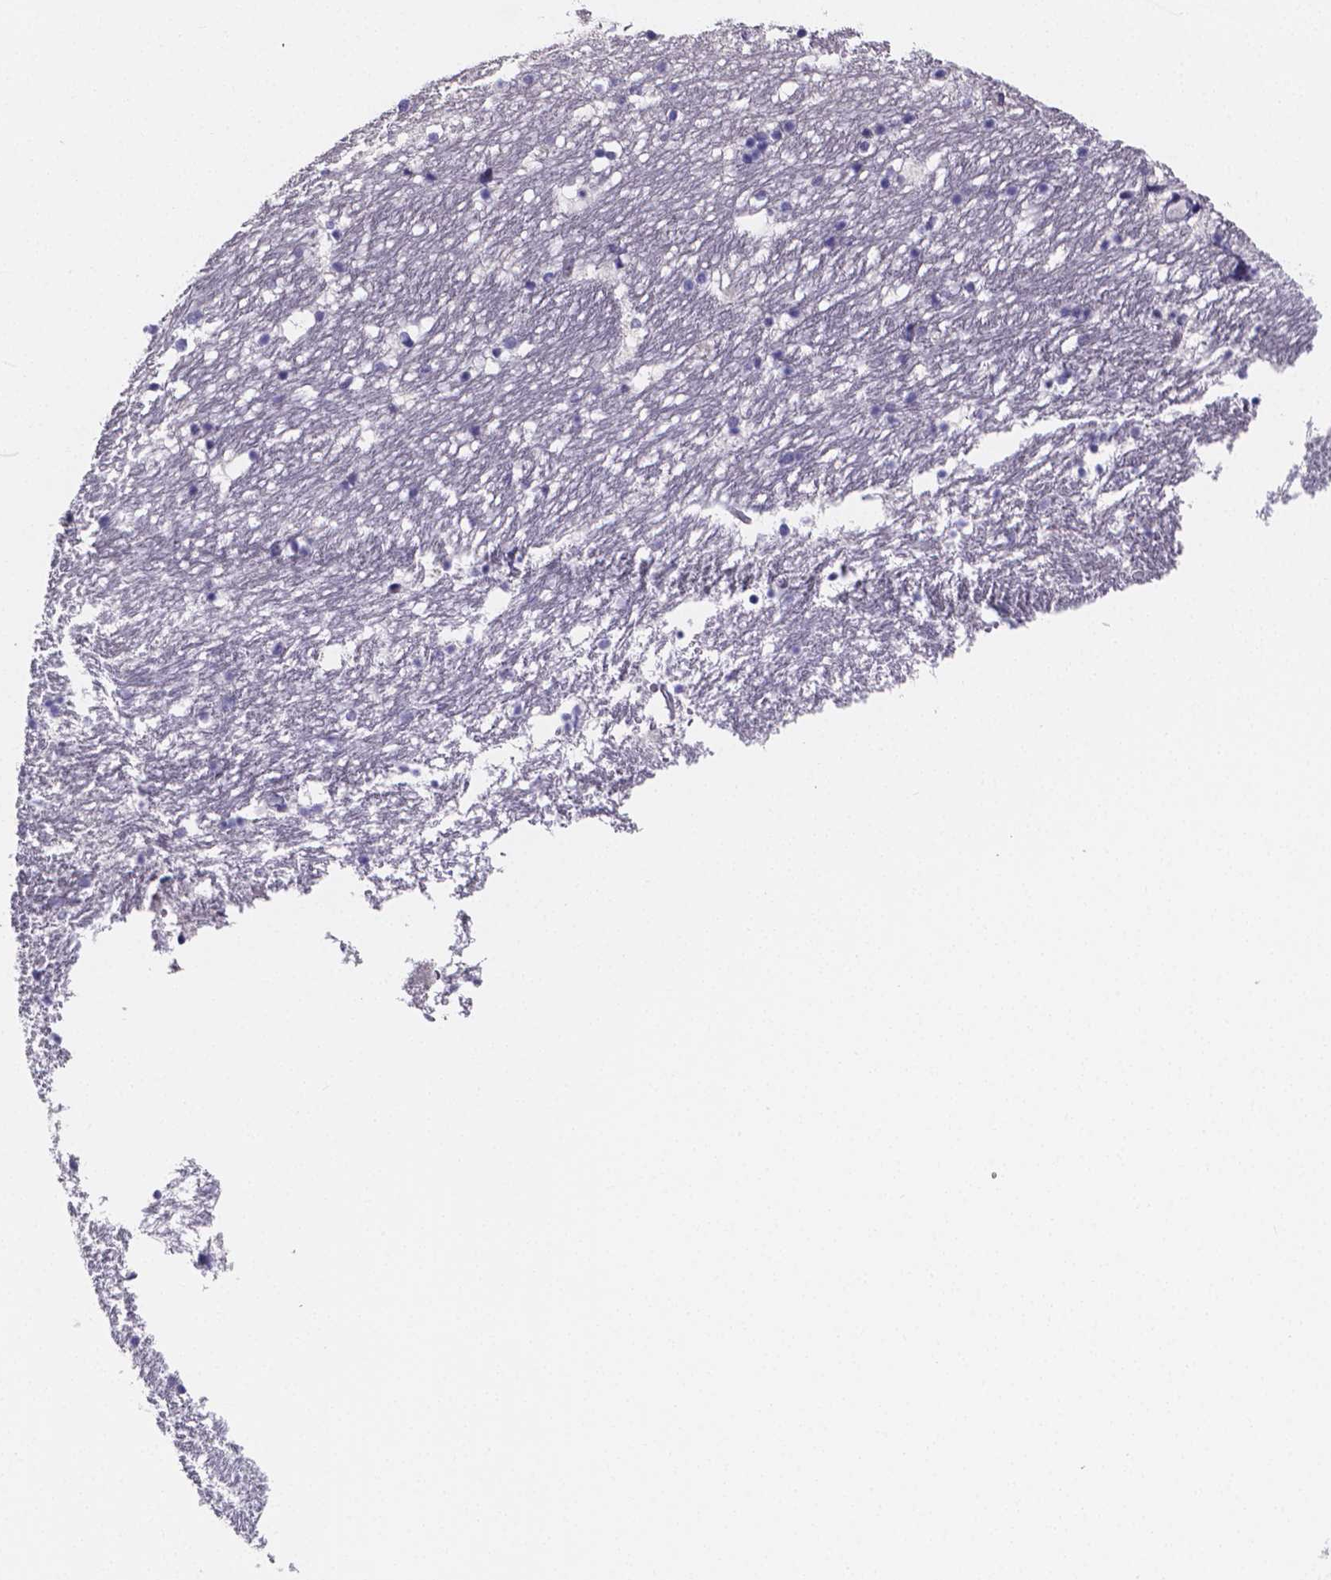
{"staining": {"intensity": "negative", "quantity": "none", "location": "none"}, "tissue": "hippocampus", "cell_type": "Glial cells", "image_type": "normal", "snomed": [{"axis": "morphology", "description": "Normal tissue, NOS"}, {"axis": "topography", "description": "Hippocampus"}], "caption": "IHC image of normal hippocampus: human hippocampus stained with DAB (3,3'-diaminobenzidine) displays no significant protein staining in glial cells. (IHC, brightfield microscopy, high magnification).", "gene": "IZUMO1", "patient": {"sex": "male", "age": 26}}